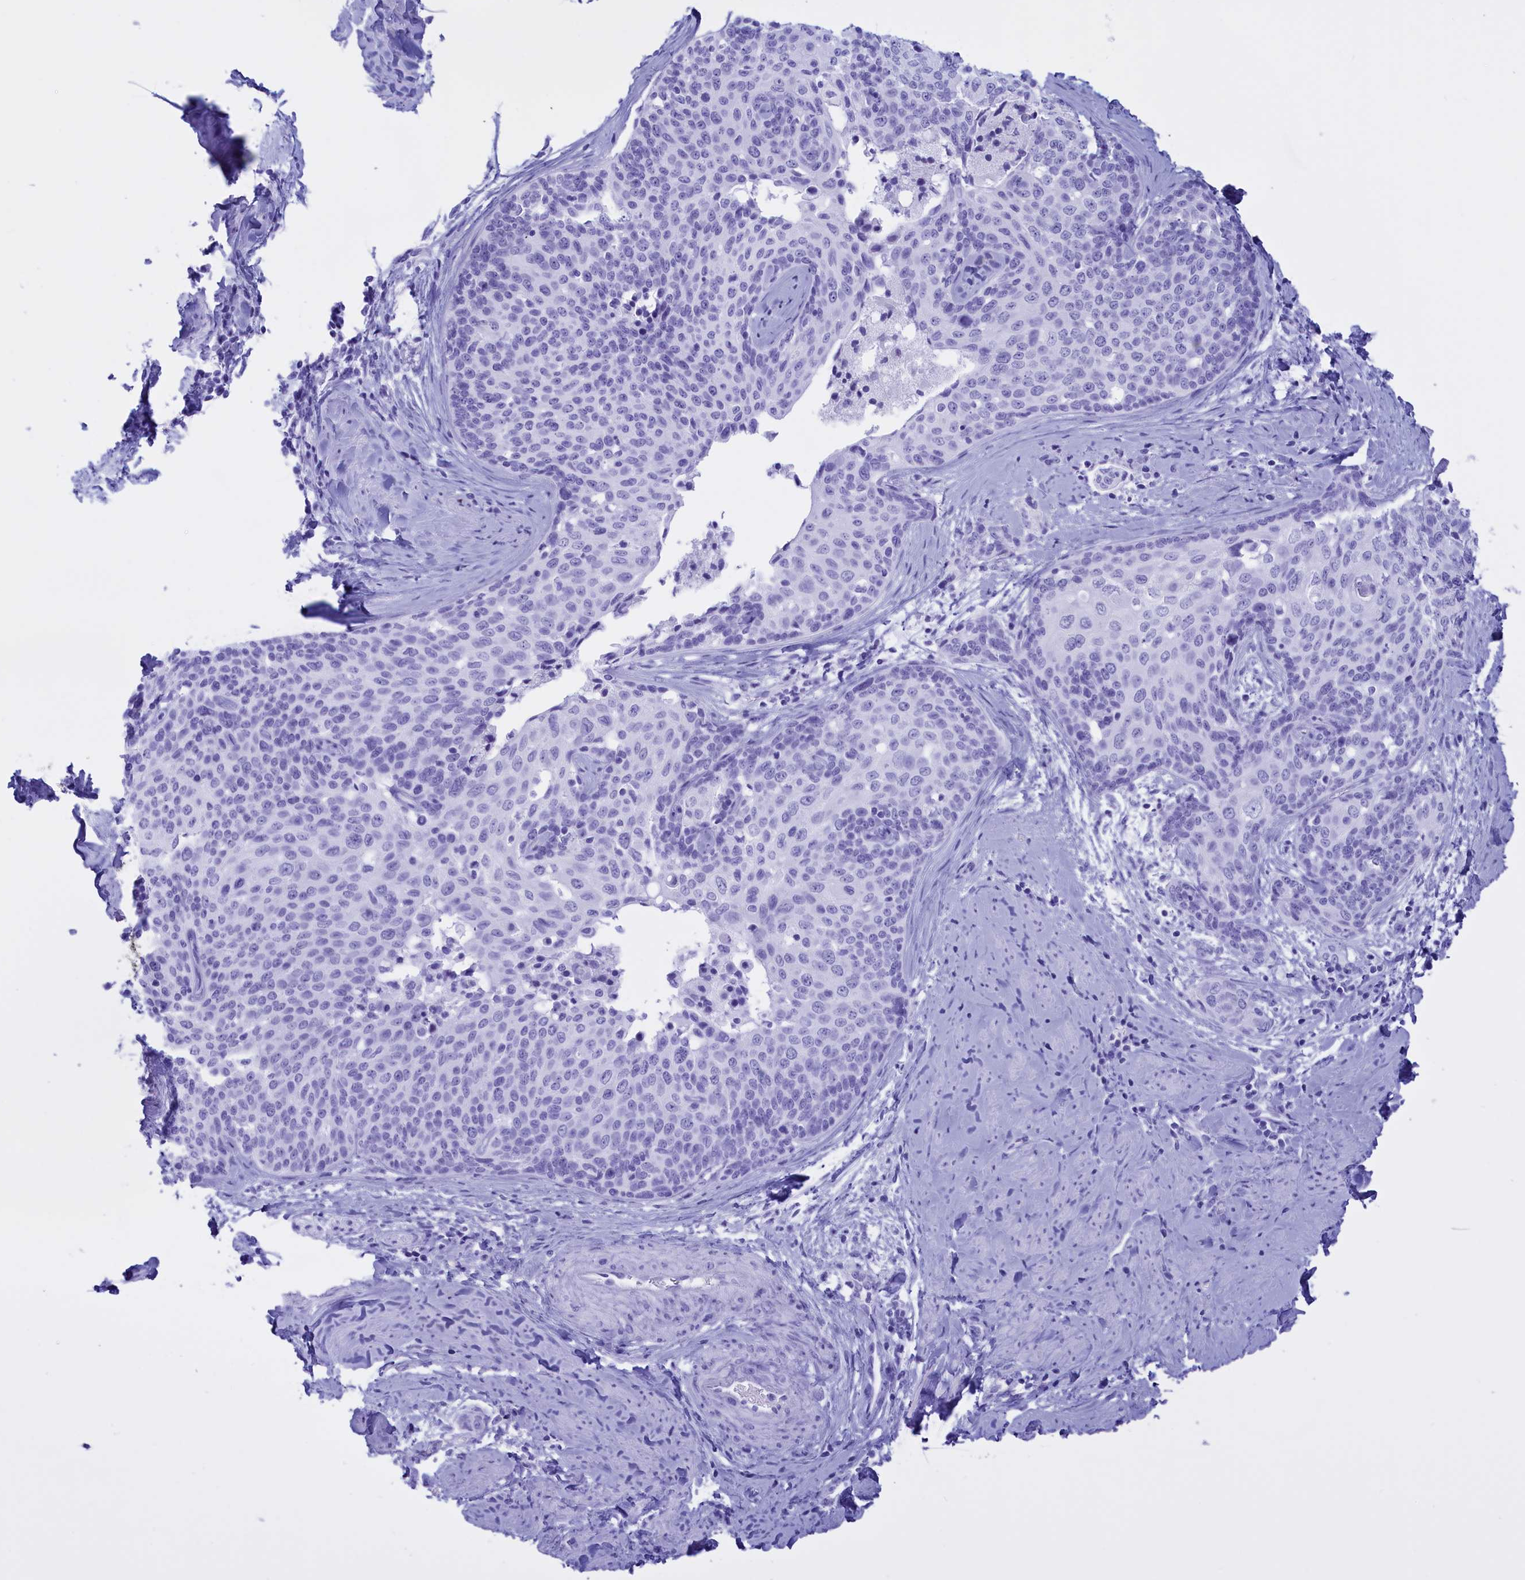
{"staining": {"intensity": "negative", "quantity": "none", "location": "none"}, "tissue": "cervical cancer", "cell_type": "Tumor cells", "image_type": "cancer", "snomed": [{"axis": "morphology", "description": "Squamous cell carcinoma, NOS"}, {"axis": "topography", "description": "Cervix"}], "caption": "Immunohistochemical staining of cervical cancer reveals no significant staining in tumor cells.", "gene": "BRI3", "patient": {"sex": "female", "age": 50}}